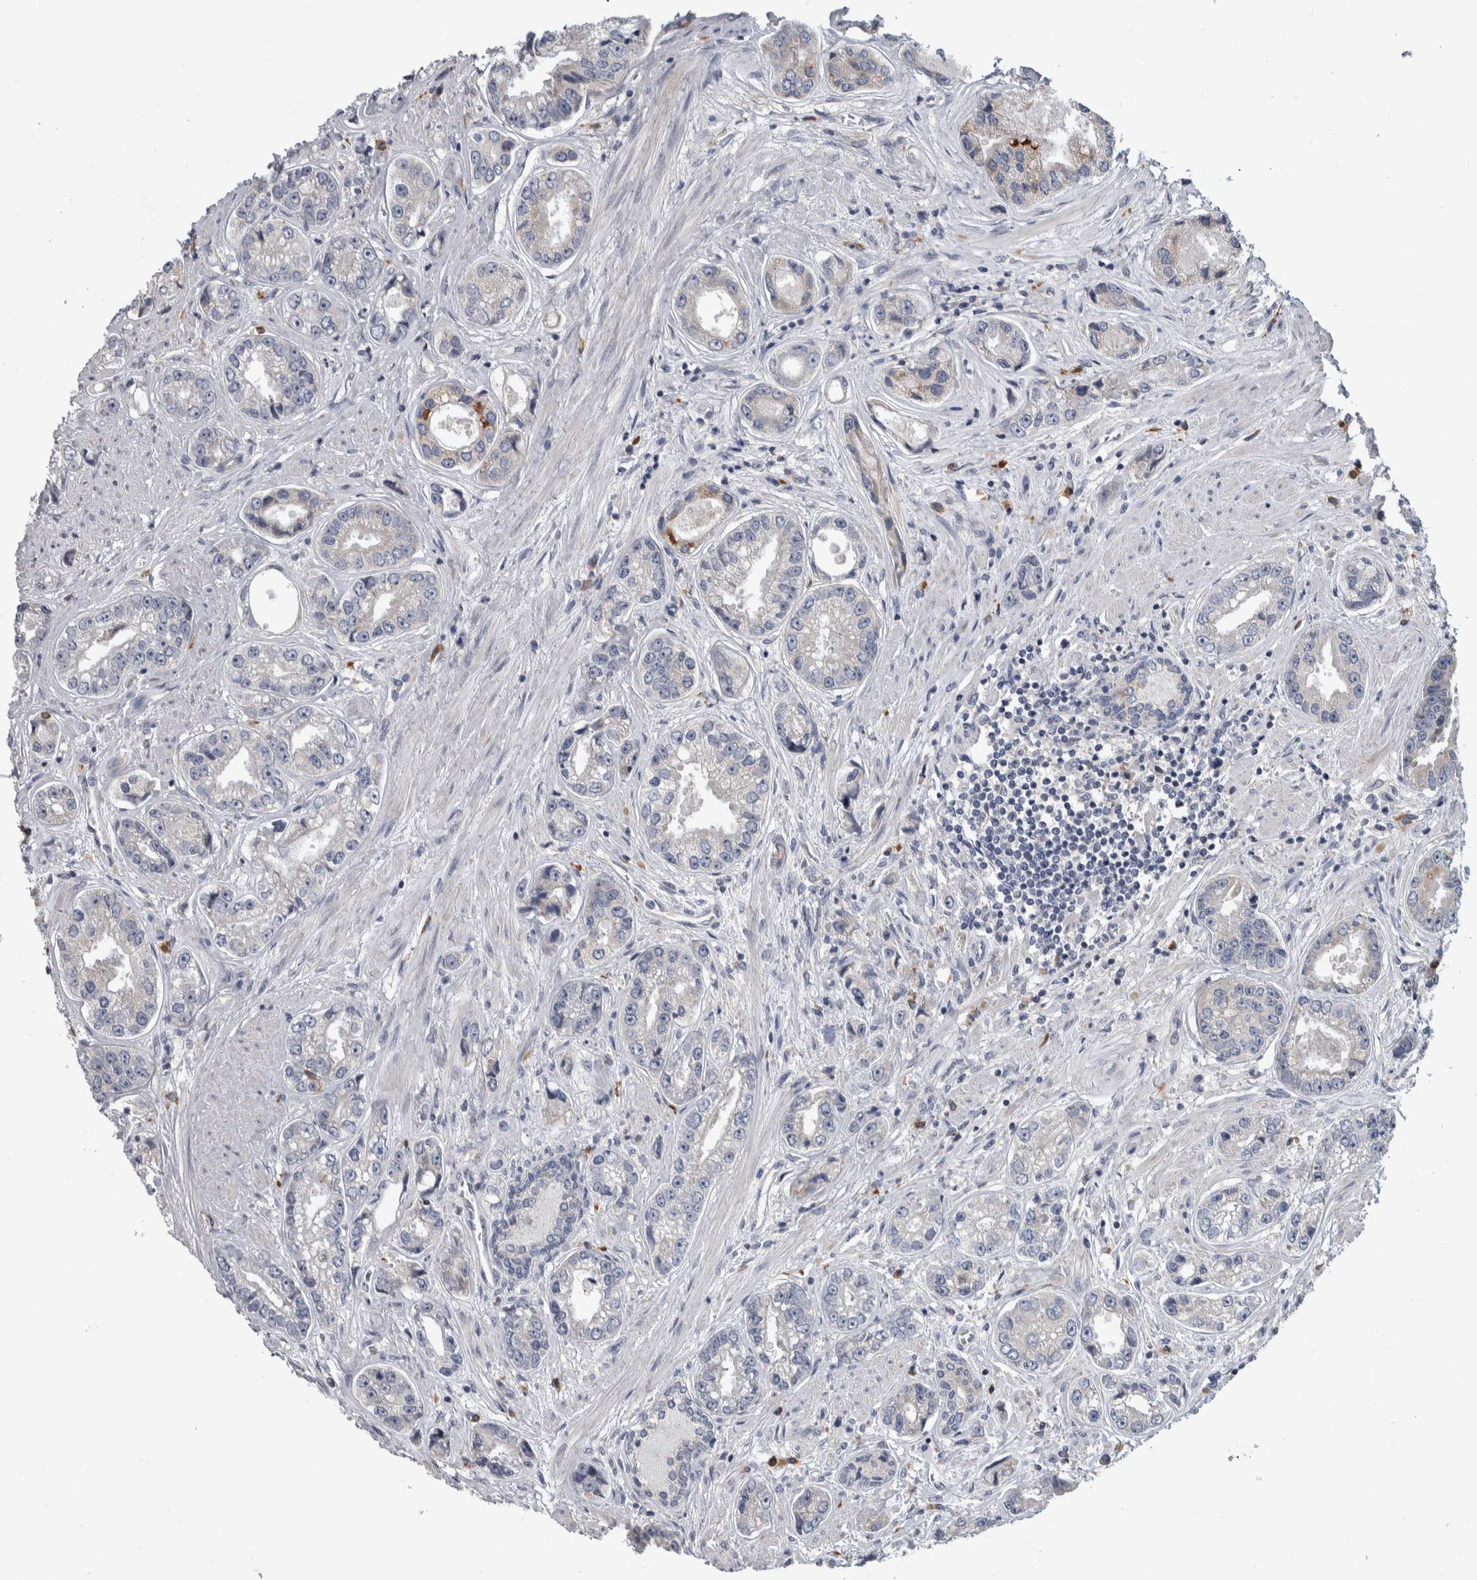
{"staining": {"intensity": "negative", "quantity": "none", "location": "none"}, "tissue": "prostate cancer", "cell_type": "Tumor cells", "image_type": "cancer", "snomed": [{"axis": "morphology", "description": "Adenocarcinoma, High grade"}, {"axis": "topography", "description": "Prostate"}], "caption": "Tumor cells are negative for brown protein staining in prostate adenocarcinoma (high-grade).", "gene": "IBTK", "patient": {"sex": "male", "age": 61}}